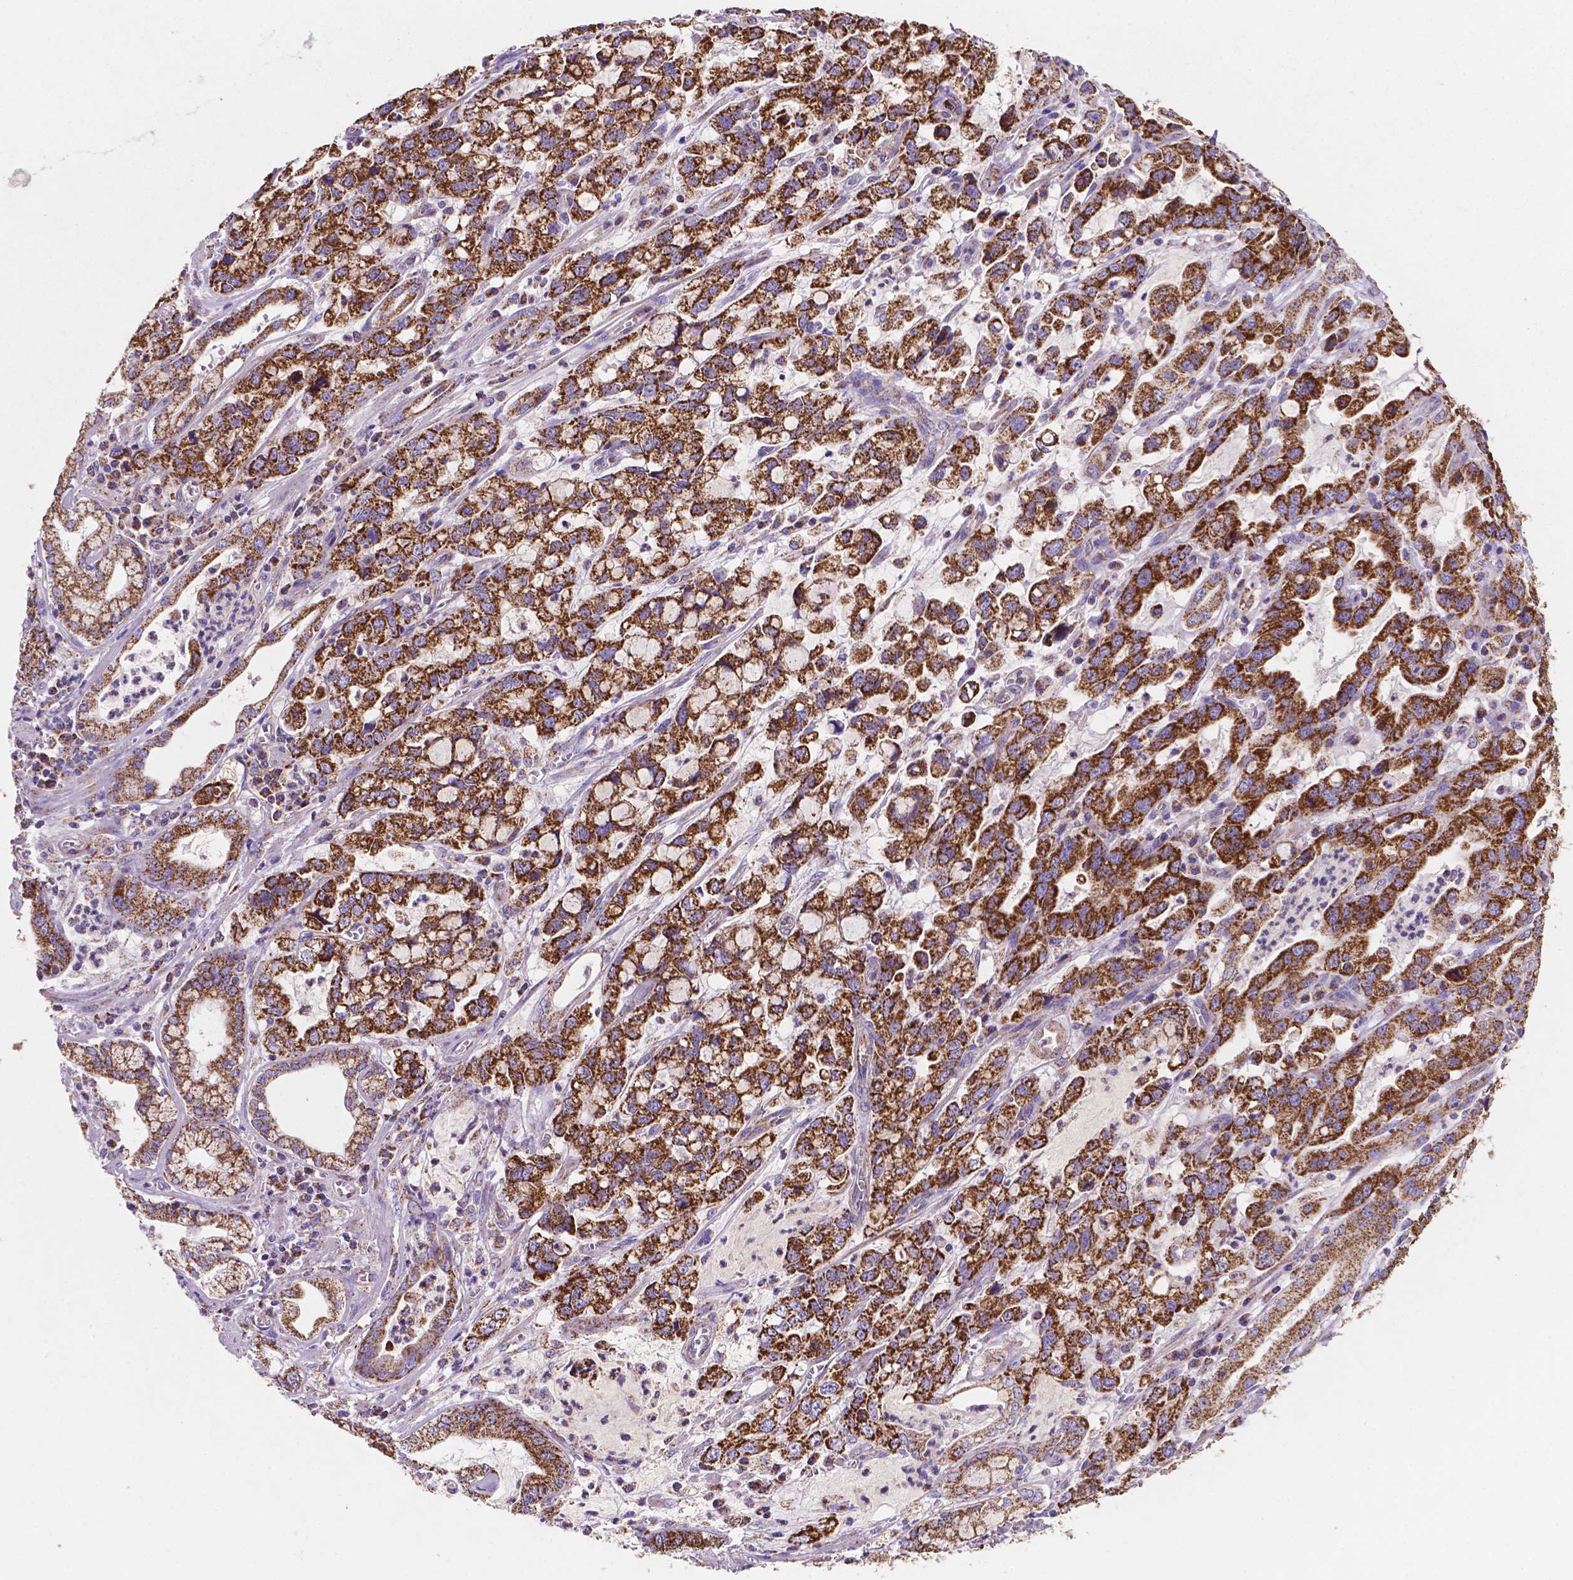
{"staining": {"intensity": "strong", "quantity": ">75%", "location": "cytoplasmic/membranous"}, "tissue": "stomach cancer", "cell_type": "Tumor cells", "image_type": "cancer", "snomed": [{"axis": "morphology", "description": "Adenocarcinoma, NOS"}, {"axis": "topography", "description": "Stomach, lower"}], "caption": "Stomach cancer (adenocarcinoma) stained with immunohistochemistry displays strong cytoplasmic/membranous expression in approximately >75% of tumor cells.", "gene": "HSPD1", "patient": {"sex": "female", "age": 76}}